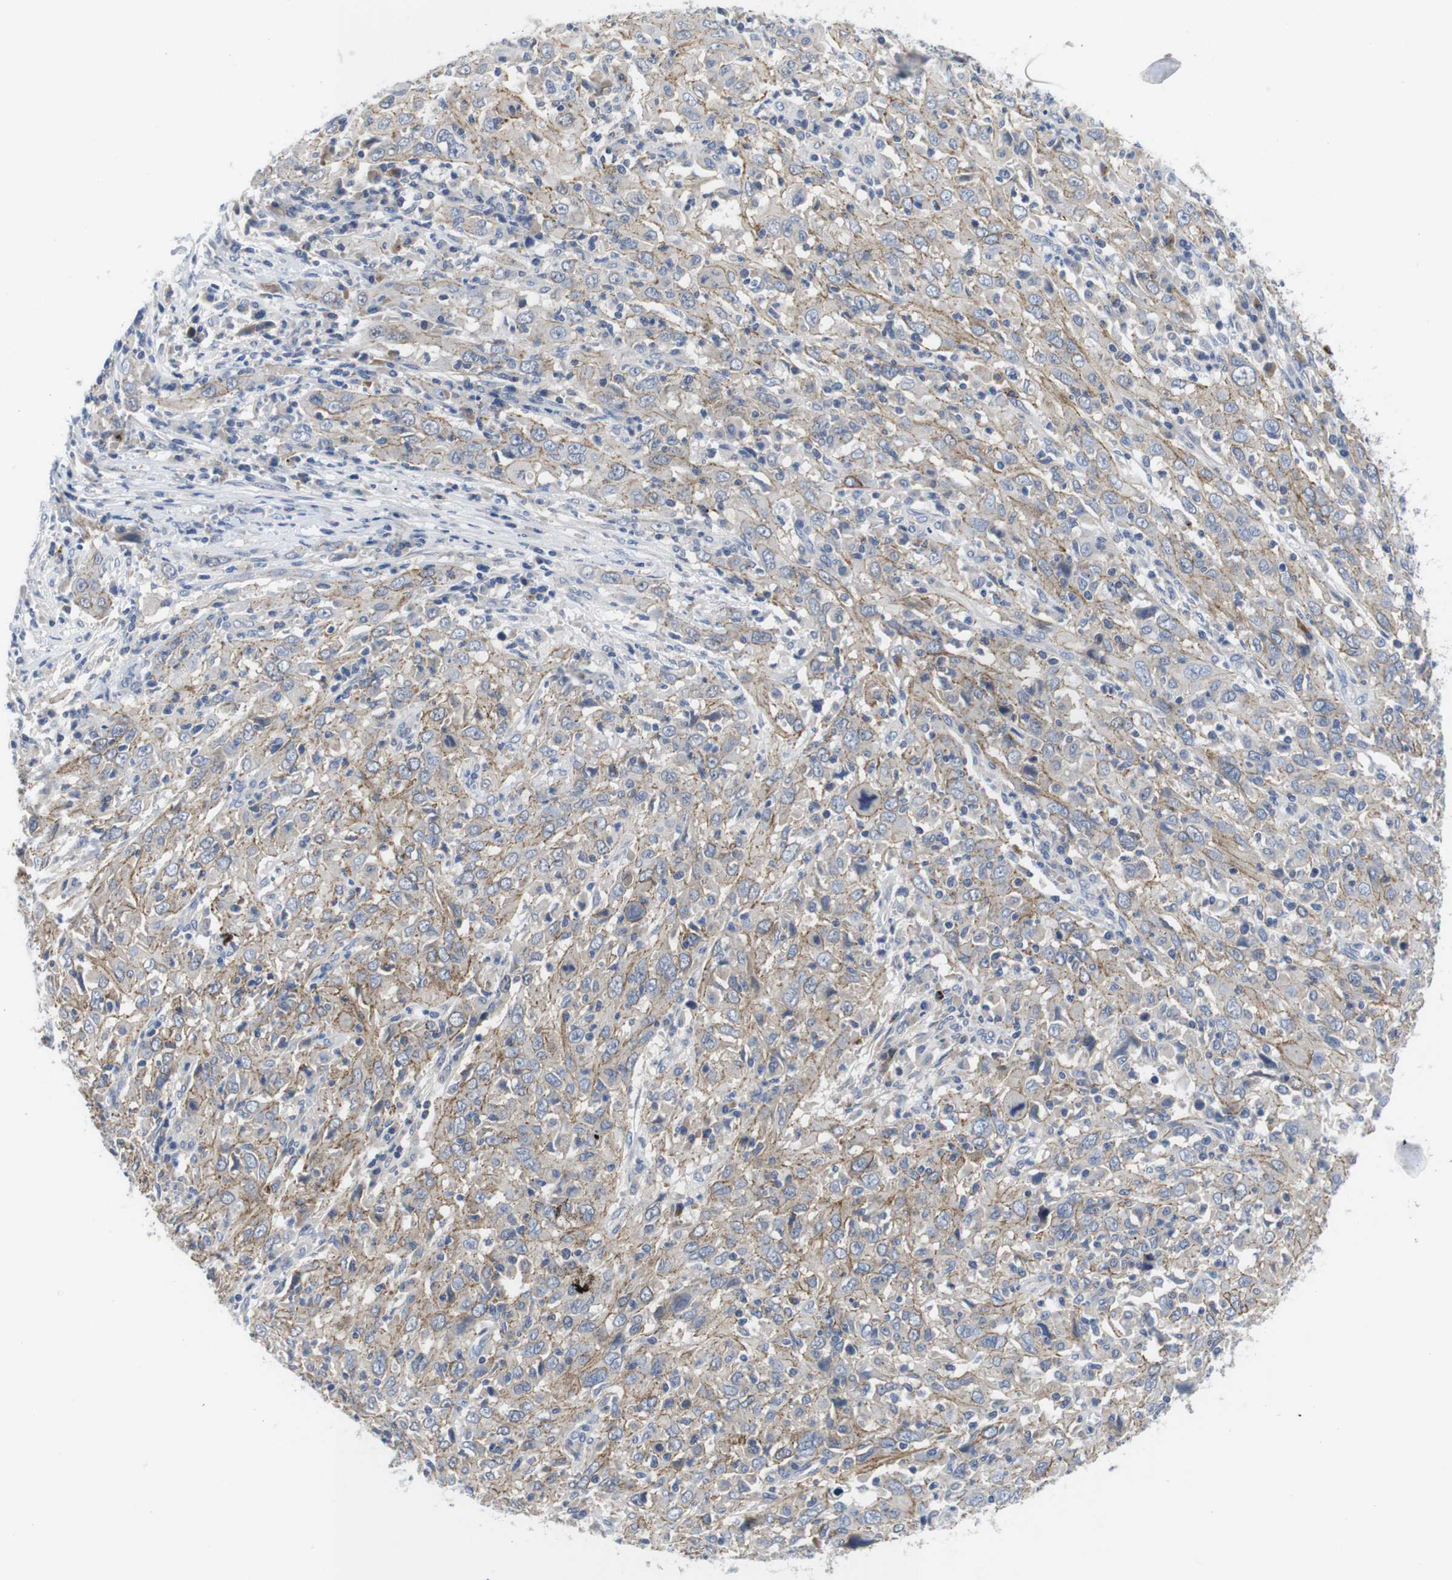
{"staining": {"intensity": "moderate", "quantity": "25%-75%", "location": "cytoplasmic/membranous"}, "tissue": "cervical cancer", "cell_type": "Tumor cells", "image_type": "cancer", "snomed": [{"axis": "morphology", "description": "Squamous cell carcinoma, NOS"}, {"axis": "topography", "description": "Cervix"}], "caption": "IHC (DAB (3,3'-diaminobenzidine)) staining of human cervical cancer shows moderate cytoplasmic/membranous protein positivity in approximately 25%-75% of tumor cells. (DAB IHC with brightfield microscopy, high magnification).", "gene": "SCRIB", "patient": {"sex": "female", "age": 46}}